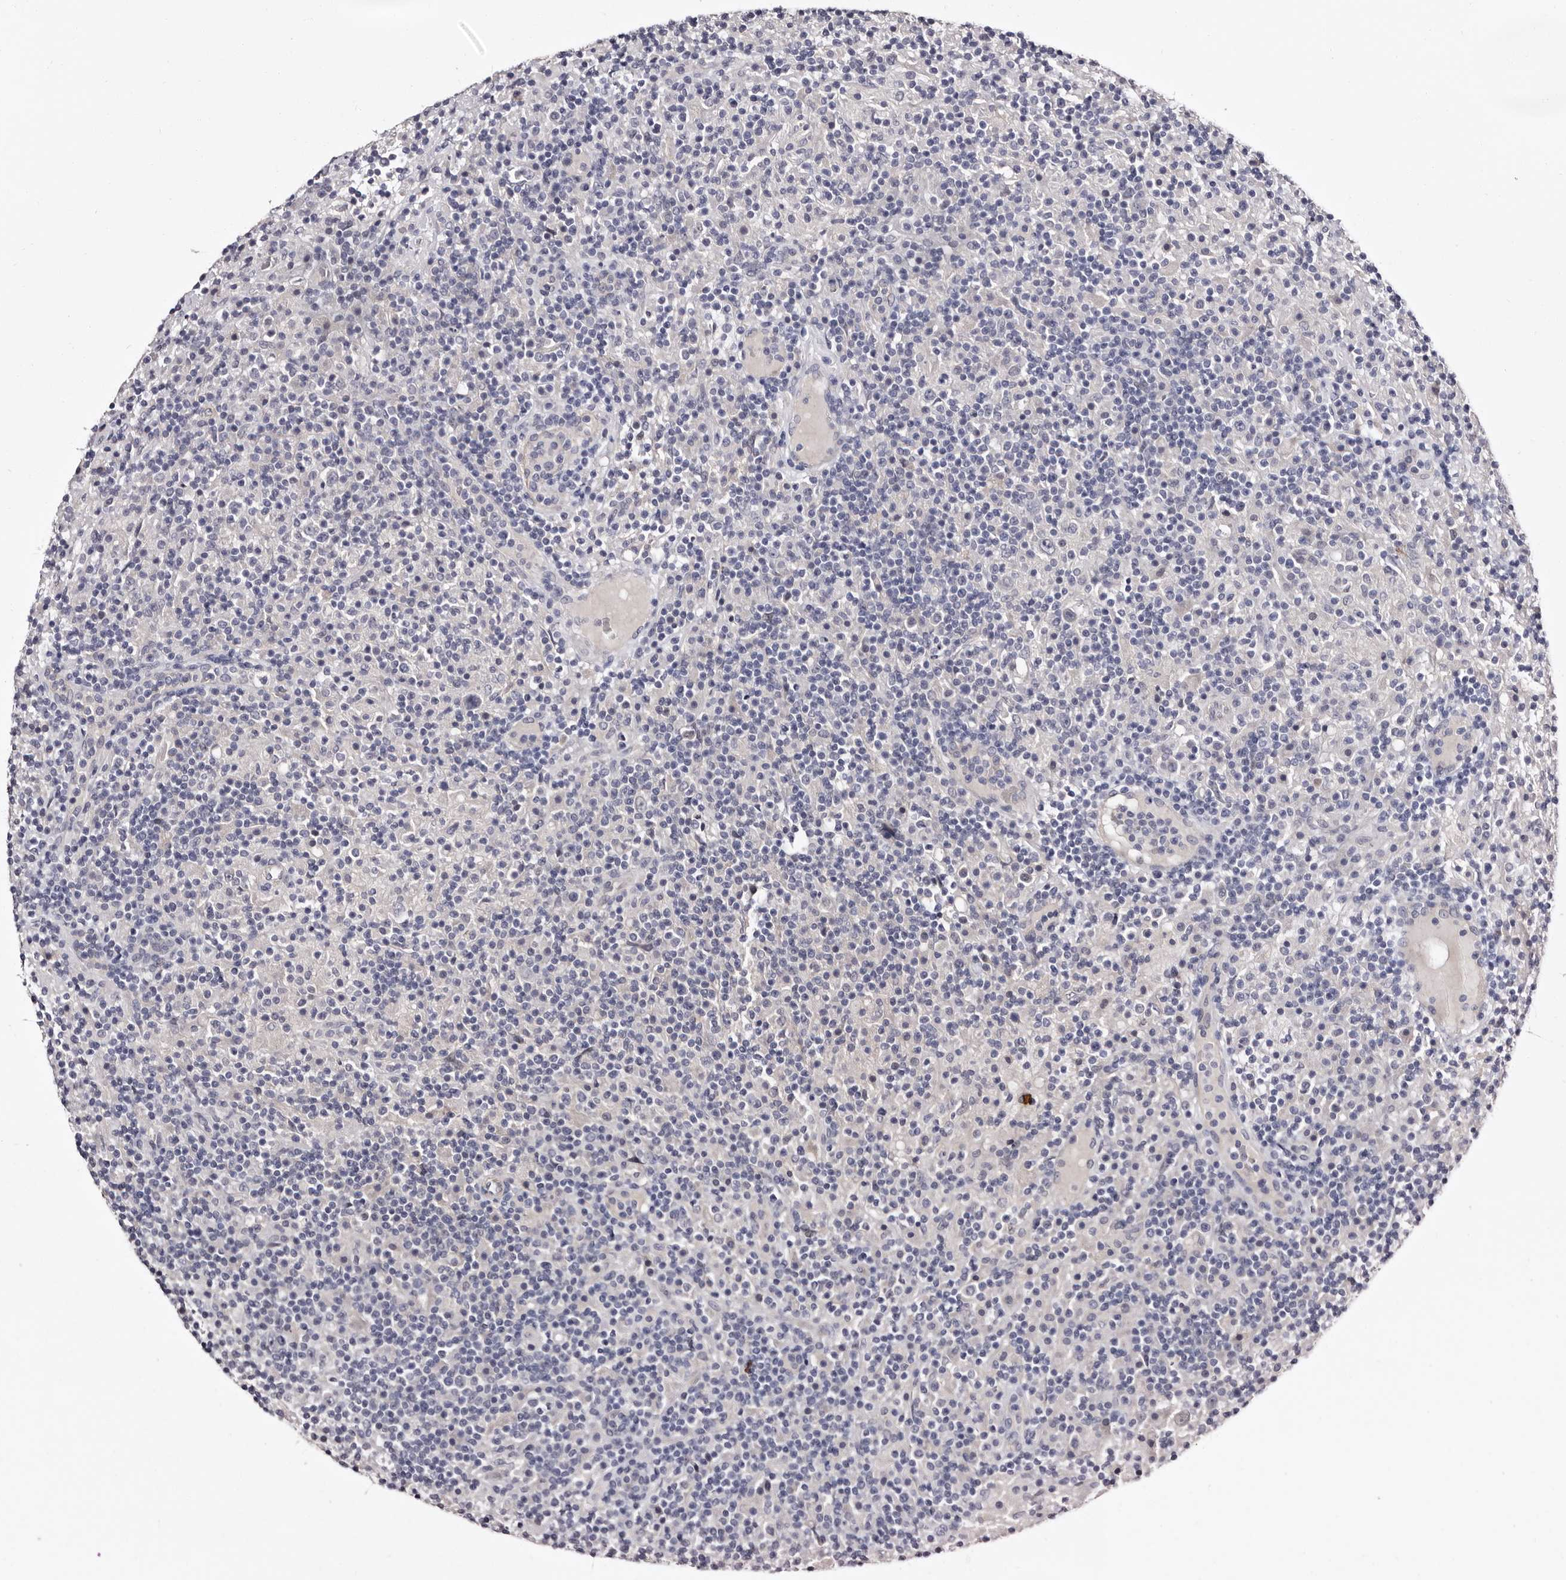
{"staining": {"intensity": "negative", "quantity": "none", "location": "none"}, "tissue": "lymphoma", "cell_type": "Tumor cells", "image_type": "cancer", "snomed": [{"axis": "morphology", "description": "Hodgkin's disease, NOS"}, {"axis": "topography", "description": "Lymph node"}], "caption": "This is an immunohistochemistry histopathology image of lymphoma. There is no expression in tumor cells.", "gene": "LANCL2", "patient": {"sex": "male", "age": 70}}